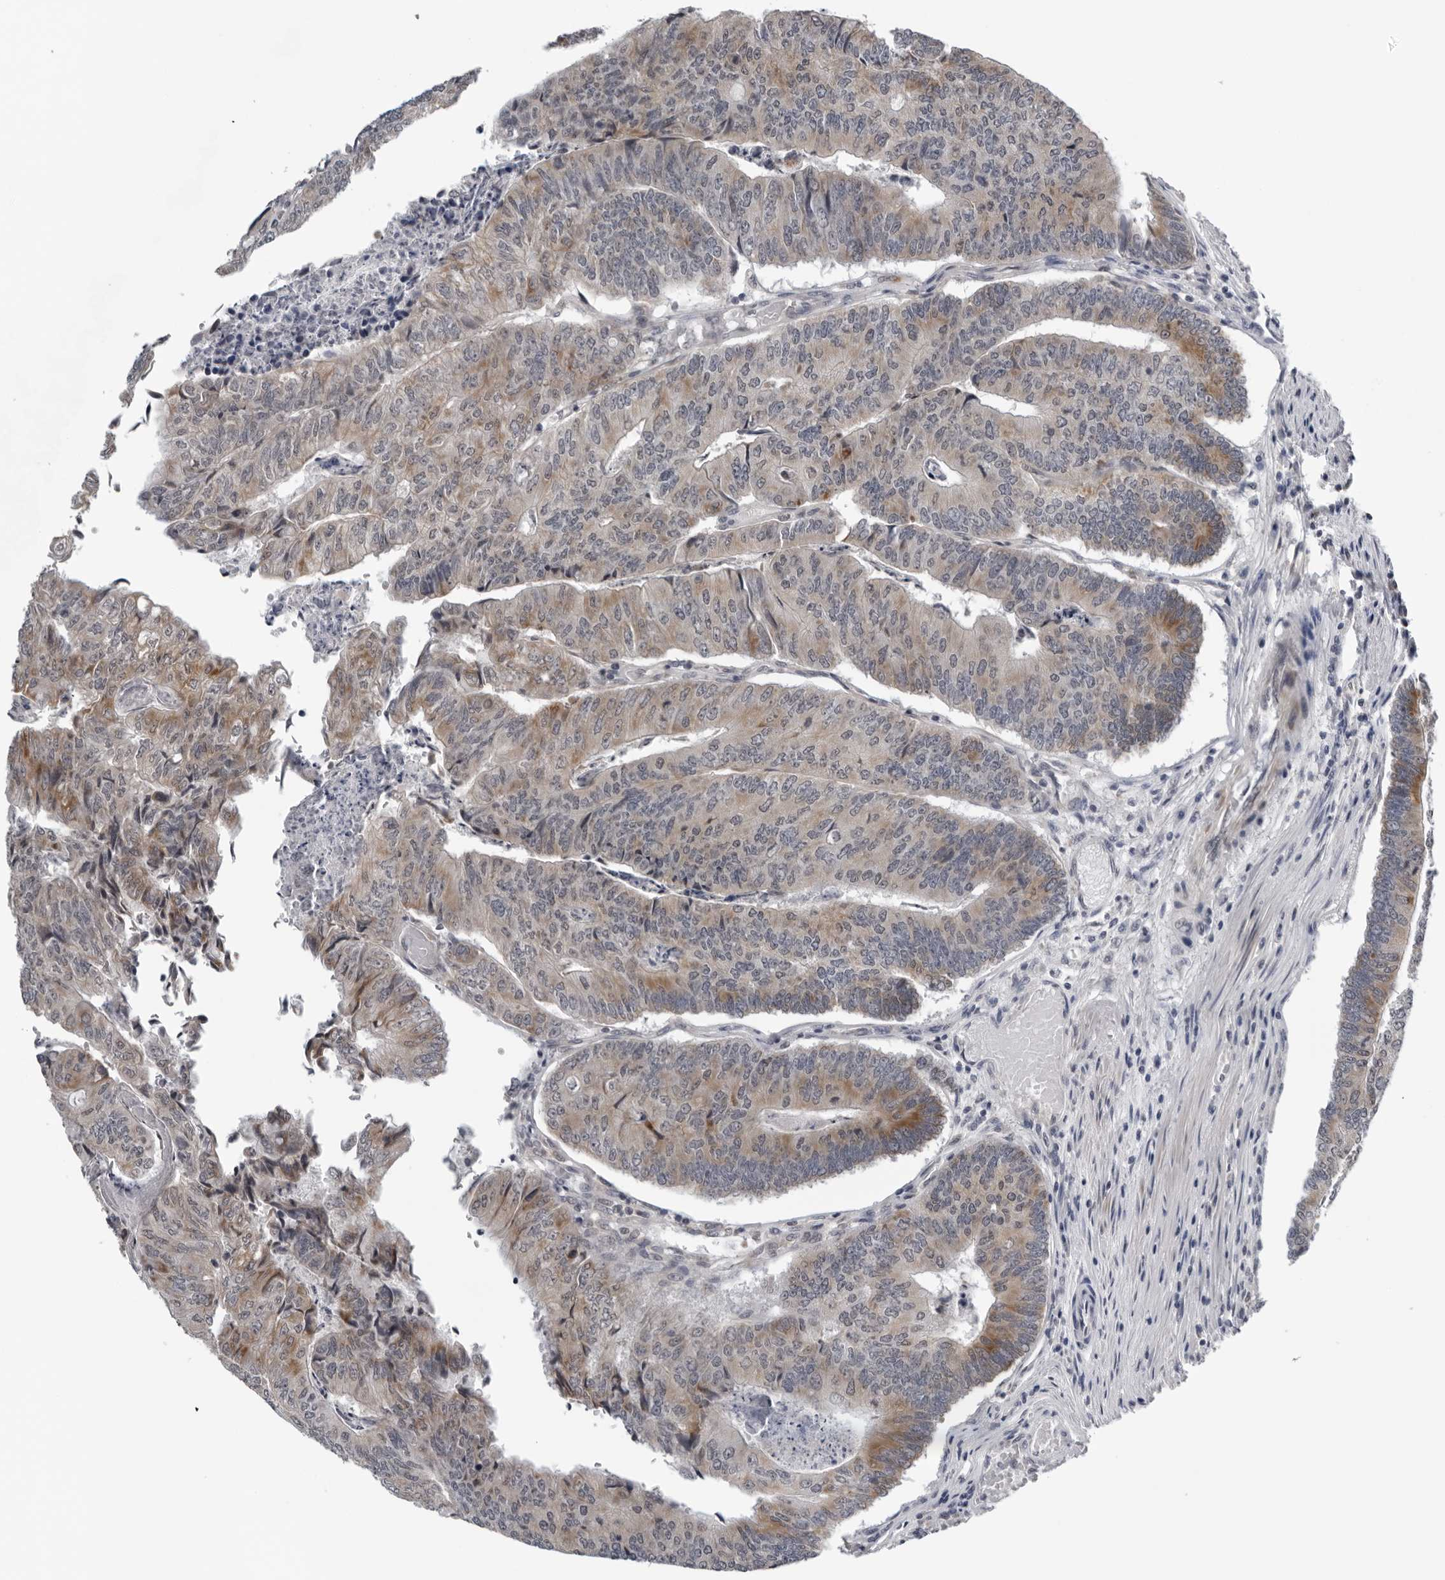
{"staining": {"intensity": "moderate", "quantity": ">75%", "location": "cytoplasmic/membranous"}, "tissue": "colorectal cancer", "cell_type": "Tumor cells", "image_type": "cancer", "snomed": [{"axis": "morphology", "description": "Adenocarcinoma, NOS"}, {"axis": "topography", "description": "Colon"}], "caption": "IHC (DAB (3,3'-diaminobenzidine)) staining of human adenocarcinoma (colorectal) demonstrates moderate cytoplasmic/membranous protein positivity in approximately >75% of tumor cells. The staining is performed using DAB brown chromogen to label protein expression. The nuclei are counter-stained blue using hematoxylin.", "gene": "CPT2", "patient": {"sex": "female", "age": 67}}